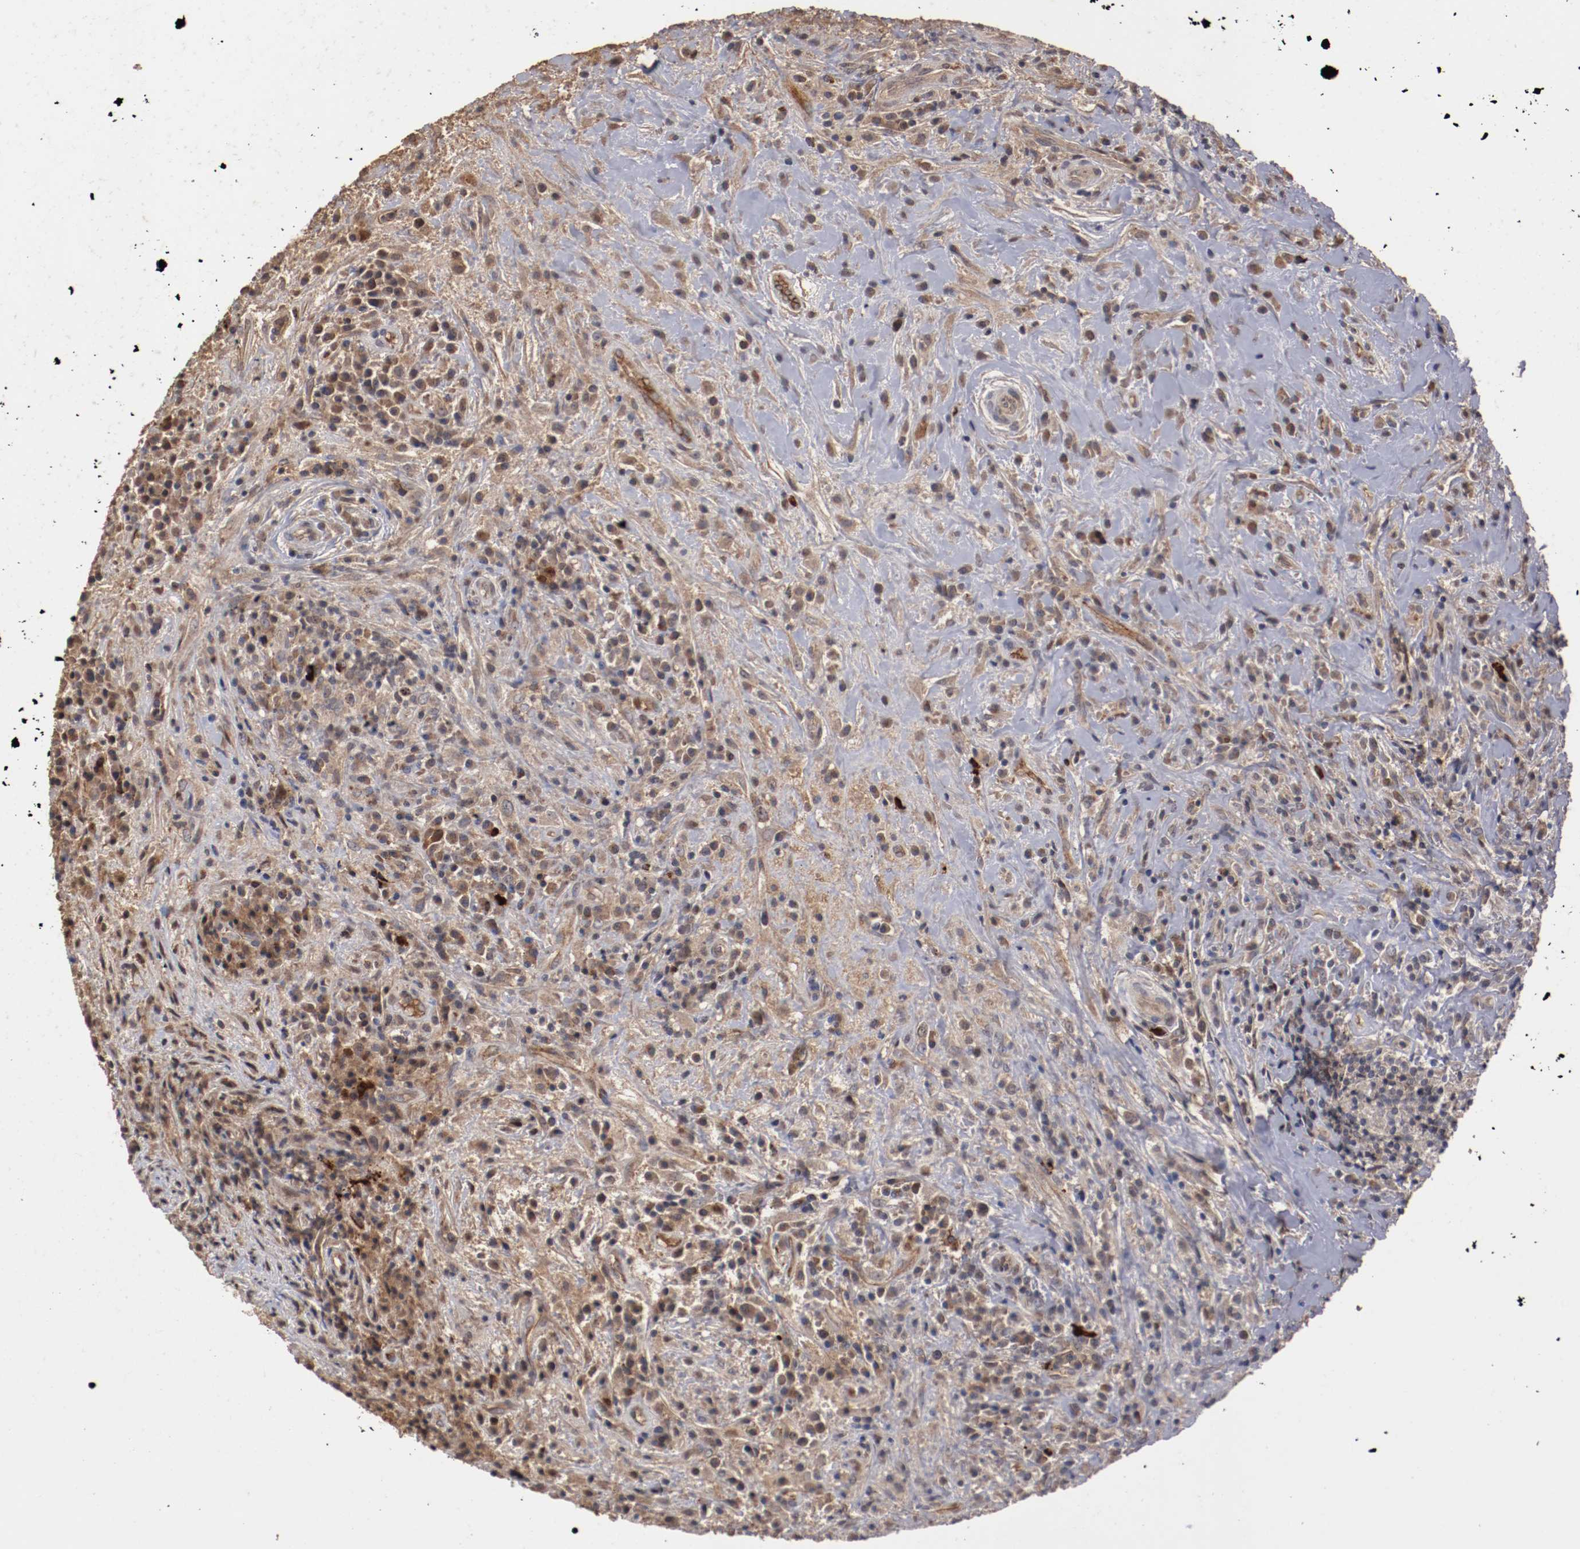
{"staining": {"intensity": "weak", "quantity": ">75%", "location": "cytoplasmic/membranous"}, "tissue": "lymphoma", "cell_type": "Tumor cells", "image_type": "cancer", "snomed": [{"axis": "morphology", "description": "Hodgkin's disease, NOS"}, {"axis": "topography", "description": "Lymph node"}], "caption": "Immunohistochemistry (IHC) image of Hodgkin's disease stained for a protein (brown), which demonstrates low levels of weak cytoplasmic/membranous expression in approximately >75% of tumor cells.", "gene": "TENM1", "patient": {"sex": "female", "age": 25}}